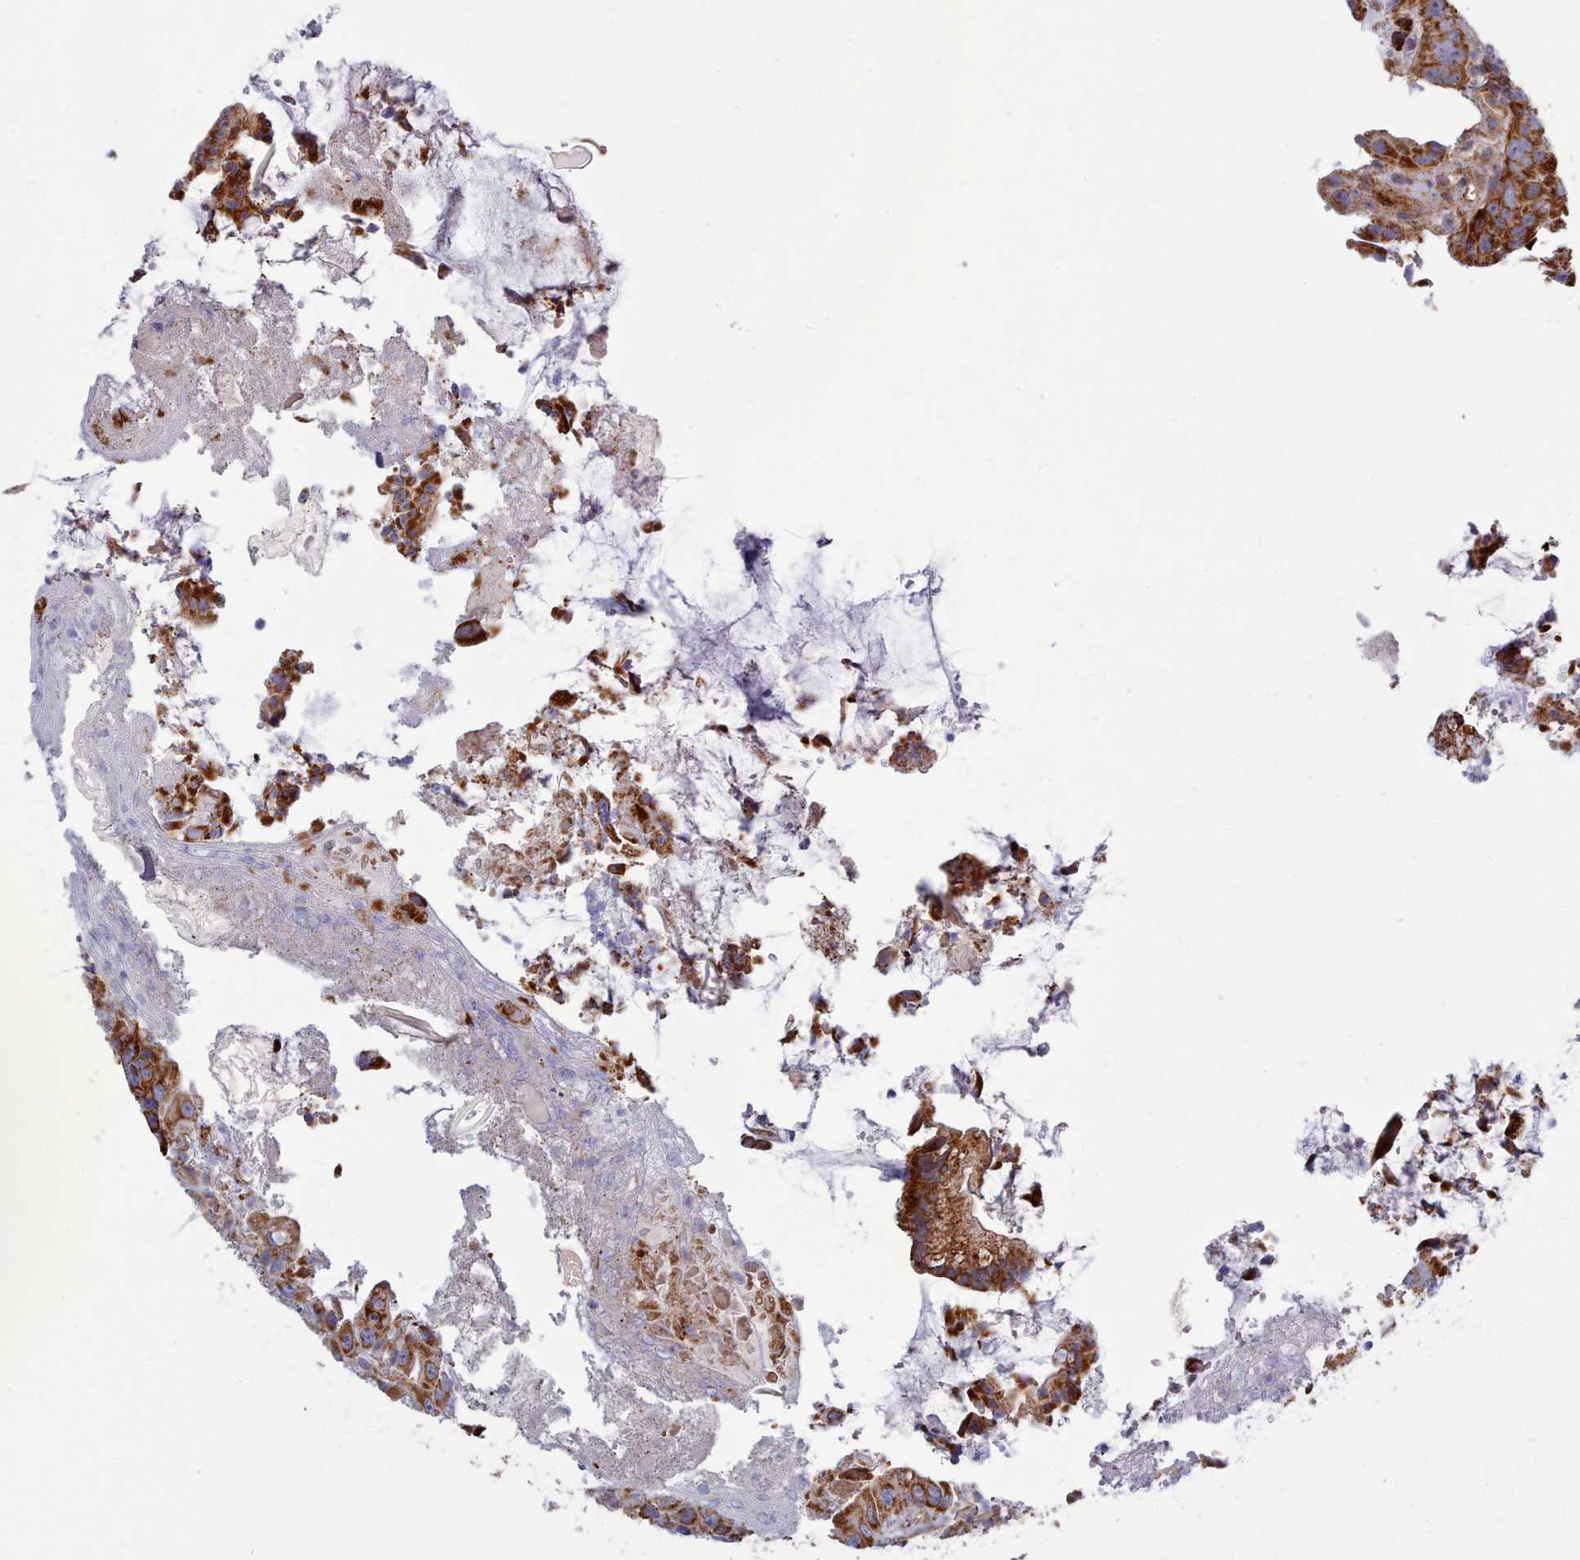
{"staining": {"intensity": "strong", "quantity": ">75%", "location": "cytoplasmic/membranous"}, "tissue": "colorectal cancer", "cell_type": "Tumor cells", "image_type": "cancer", "snomed": [{"axis": "morphology", "description": "Adenocarcinoma, NOS"}, {"axis": "topography", "description": "Colon"}], "caption": "Strong cytoplasmic/membranous protein staining is seen in approximately >75% of tumor cells in colorectal cancer (adenocarcinoma).", "gene": "MRPL21", "patient": {"sex": "female", "age": 86}}